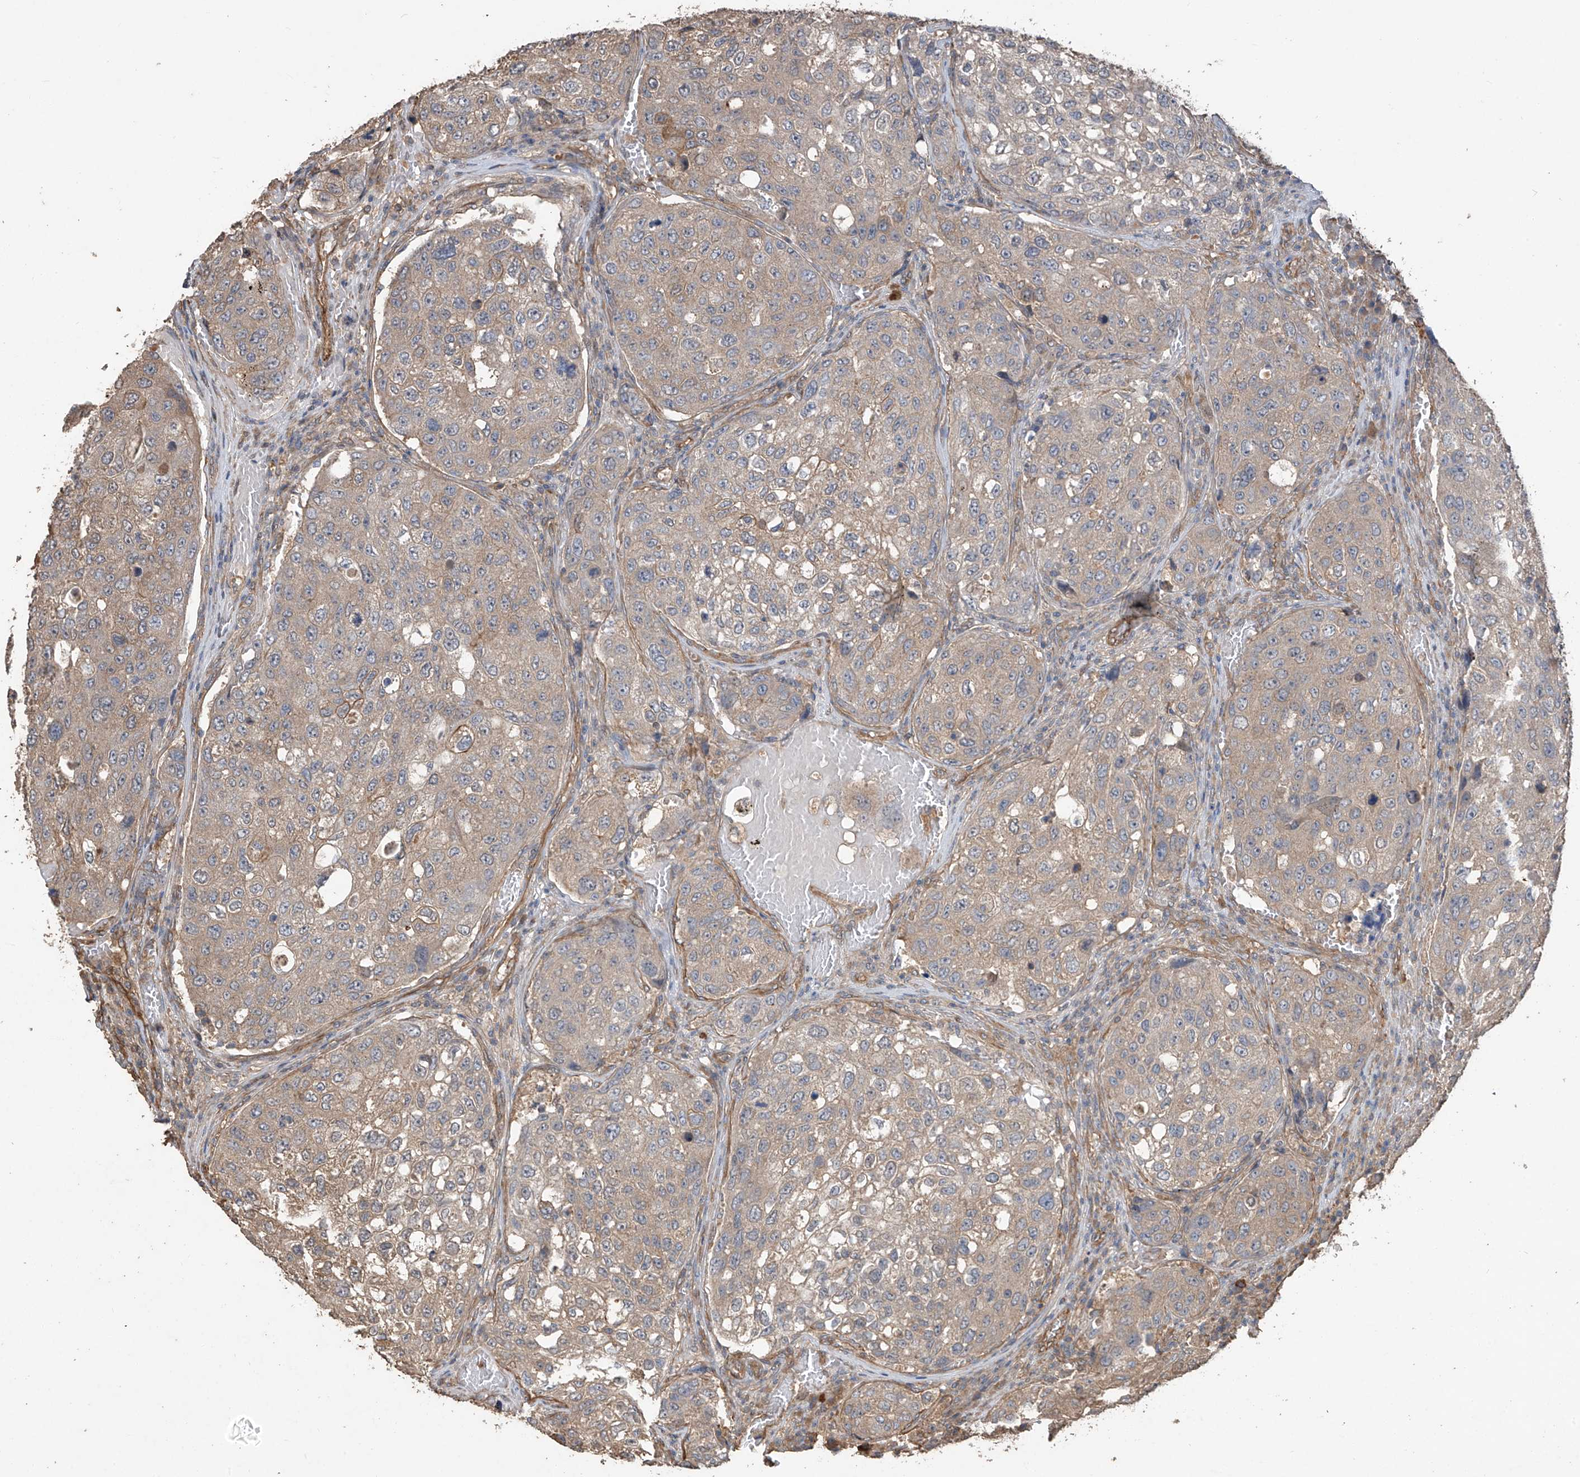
{"staining": {"intensity": "weak", "quantity": ">75%", "location": "cytoplasmic/membranous"}, "tissue": "urothelial cancer", "cell_type": "Tumor cells", "image_type": "cancer", "snomed": [{"axis": "morphology", "description": "Urothelial carcinoma, High grade"}, {"axis": "topography", "description": "Lymph node"}, {"axis": "topography", "description": "Urinary bladder"}], "caption": "Protein positivity by IHC reveals weak cytoplasmic/membranous expression in about >75% of tumor cells in urothelial cancer. (brown staining indicates protein expression, while blue staining denotes nuclei).", "gene": "AGBL5", "patient": {"sex": "male", "age": 51}}